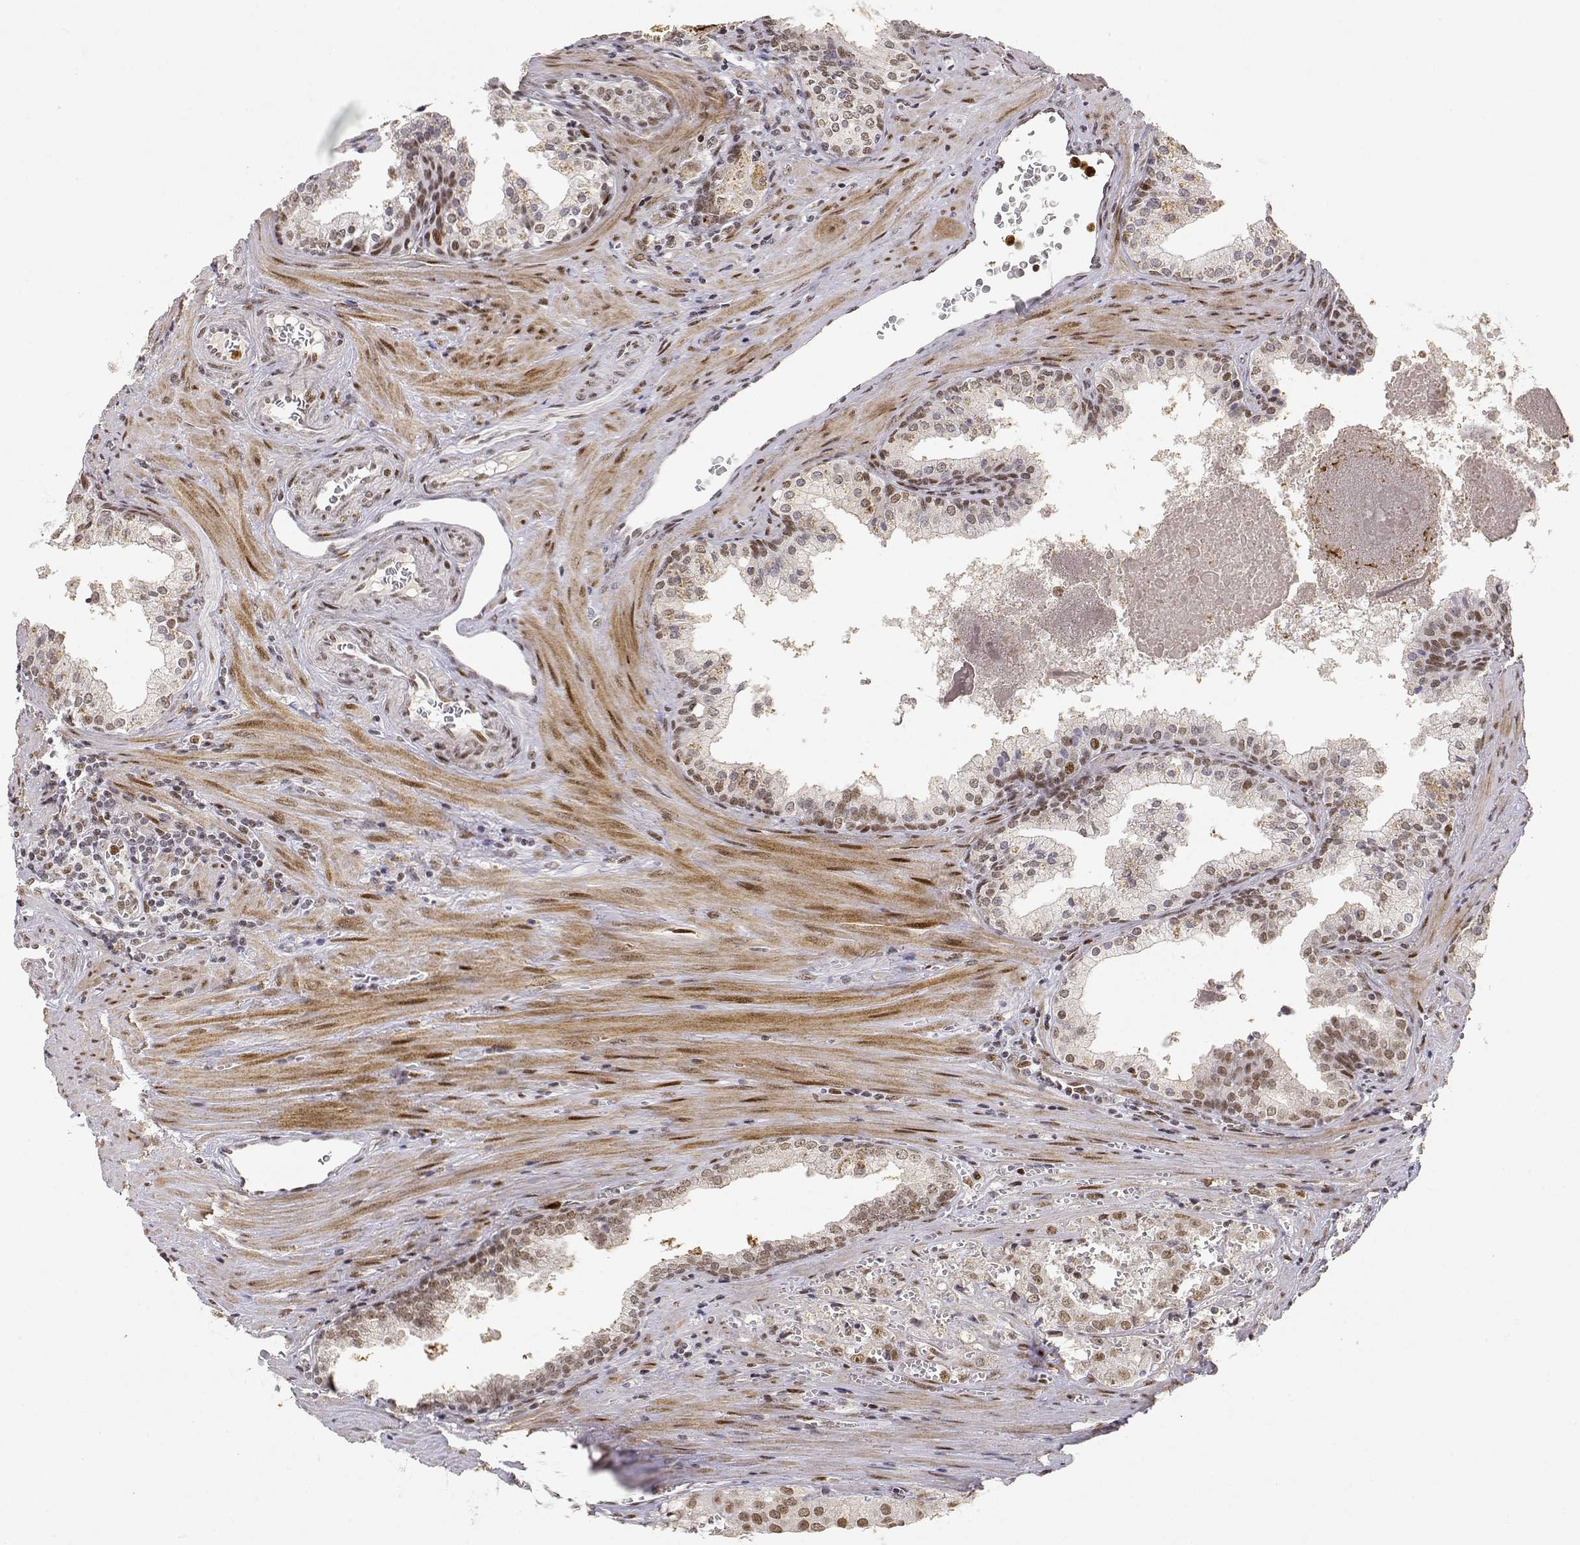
{"staining": {"intensity": "weak", "quantity": ">75%", "location": "nuclear"}, "tissue": "prostate cancer", "cell_type": "Tumor cells", "image_type": "cancer", "snomed": [{"axis": "morphology", "description": "Adenocarcinoma, High grade"}, {"axis": "topography", "description": "Prostate"}], "caption": "IHC histopathology image of human high-grade adenocarcinoma (prostate) stained for a protein (brown), which reveals low levels of weak nuclear staining in about >75% of tumor cells.", "gene": "RSF1", "patient": {"sex": "male", "age": 68}}